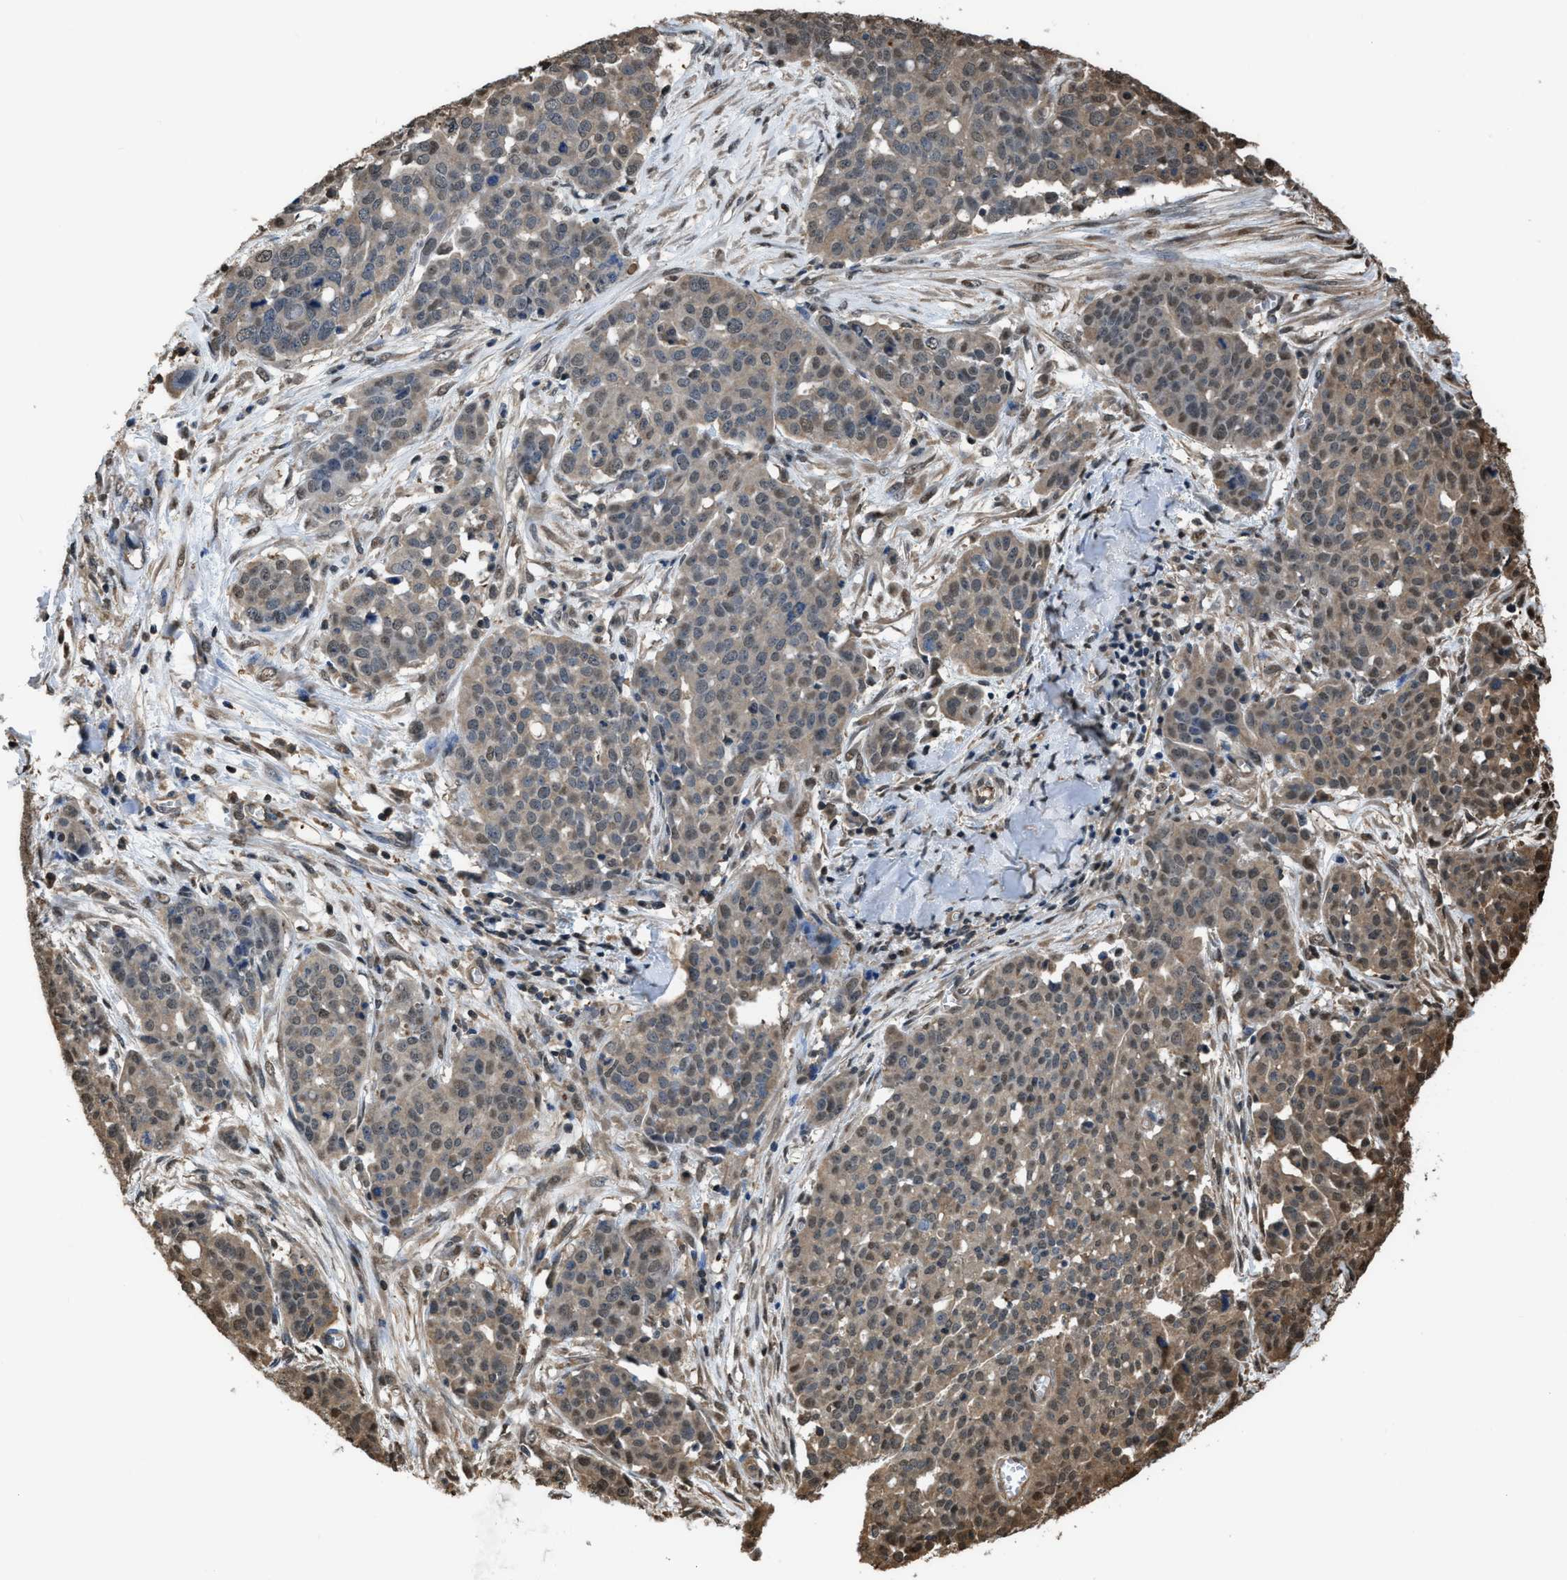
{"staining": {"intensity": "weak", "quantity": ">75%", "location": "cytoplasmic/membranous,nuclear"}, "tissue": "ovarian cancer", "cell_type": "Tumor cells", "image_type": "cancer", "snomed": [{"axis": "morphology", "description": "Cystadenocarcinoma, serous, NOS"}, {"axis": "topography", "description": "Soft tissue"}, {"axis": "topography", "description": "Ovary"}], "caption": "Serous cystadenocarcinoma (ovarian) stained with a brown dye demonstrates weak cytoplasmic/membranous and nuclear positive positivity in about >75% of tumor cells.", "gene": "FNTA", "patient": {"sex": "female", "age": 57}}